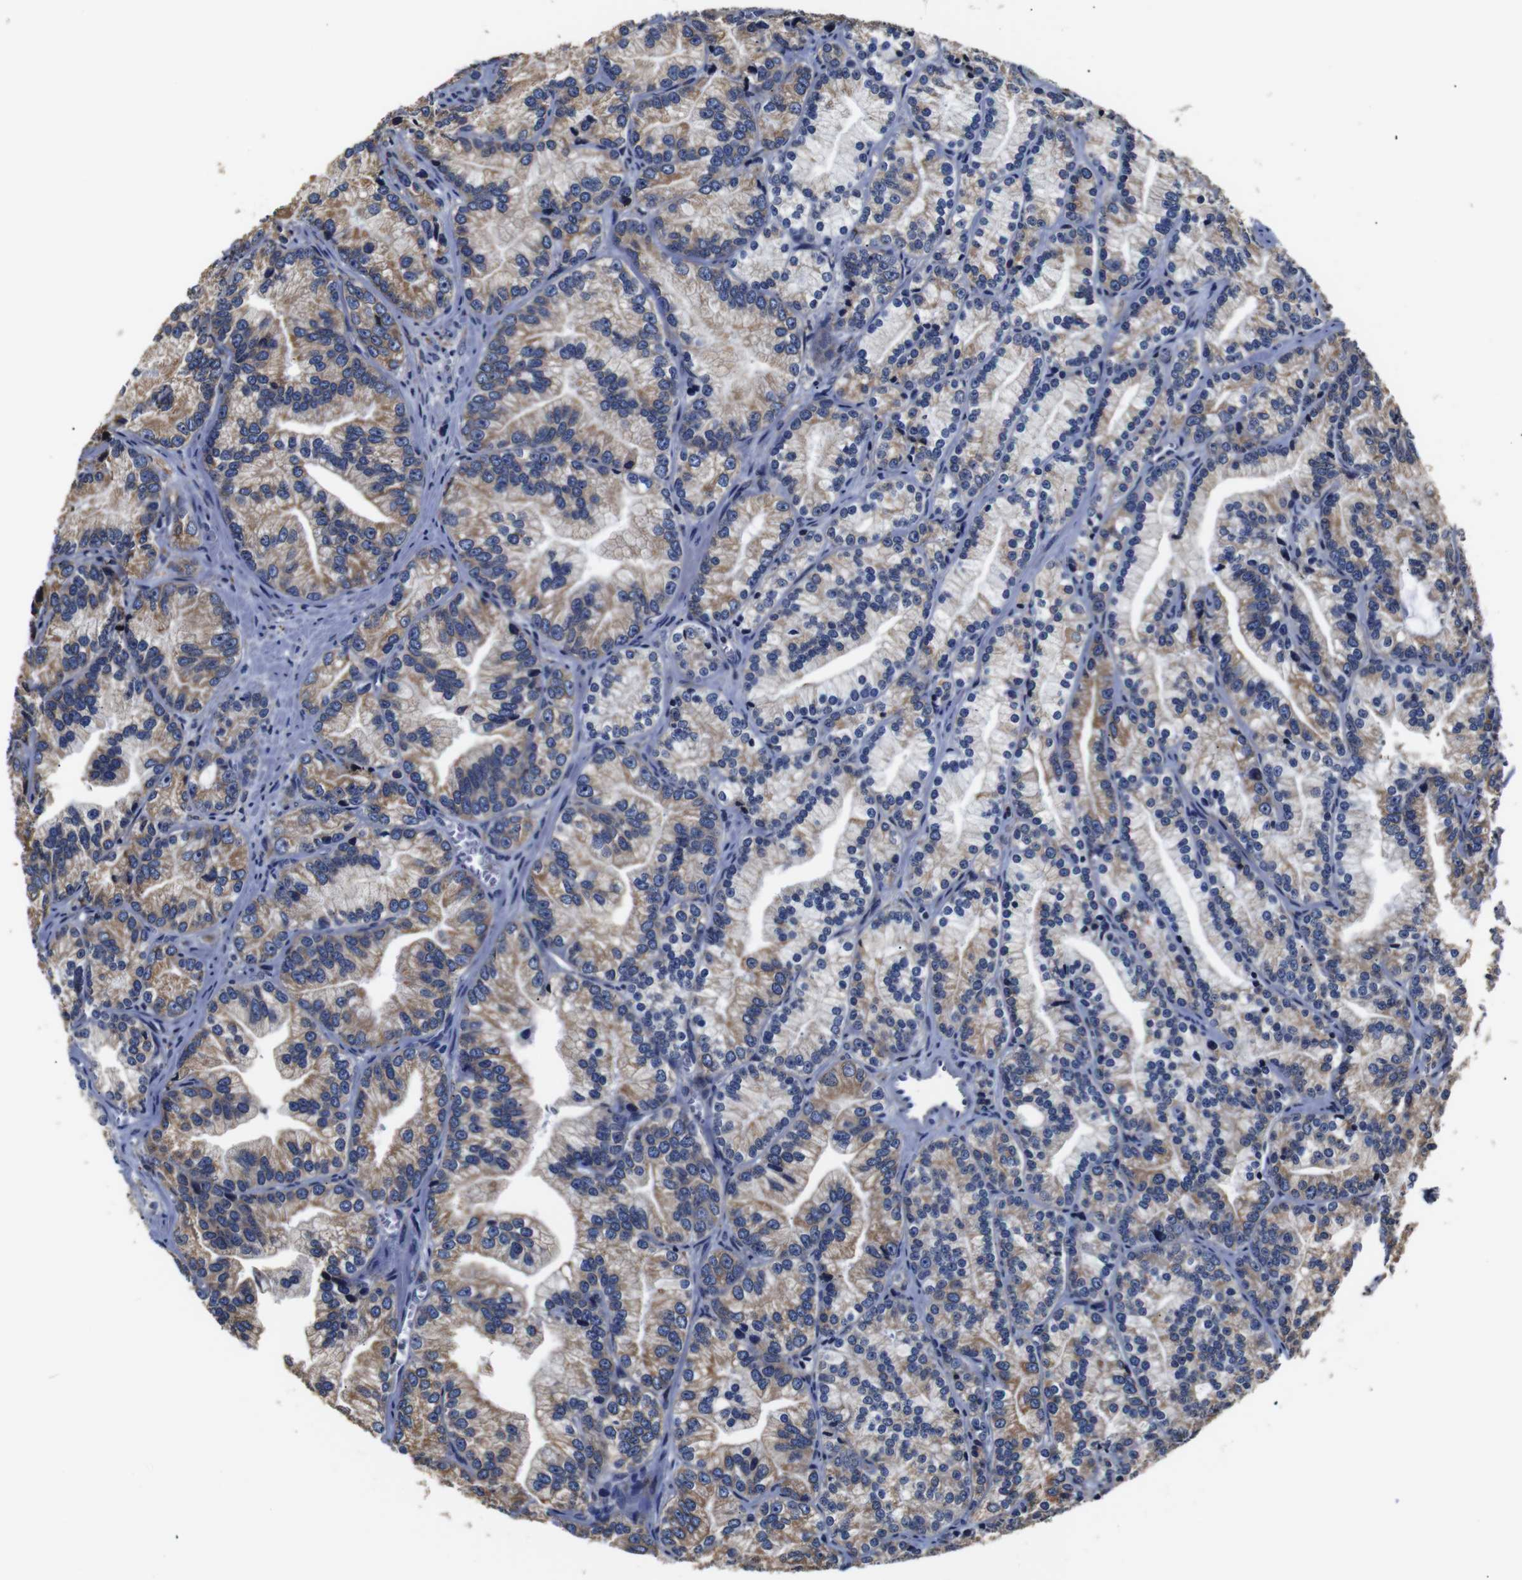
{"staining": {"intensity": "moderate", "quantity": "25%-75%", "location": "cytoplasmic/membranous"}, "tissue": "prostate cancer", "cell_type": "Tumor cells", "image_type": "cancer", "snomed": [{"axis": "morphology", "description": "Adenocarcinoma, Low grade"}, {"axis": "topography", "description": "Prostate"}], "caption": "This histopathology image reveals immunohistochemistry (IHC) staining of prostate cancer, with medium moderate cytoplasmic/membranous staining in approximately 25%-75% of tumor cells.", "gene": "PPIB", "patient": {"sex": "male", "age": 89}}